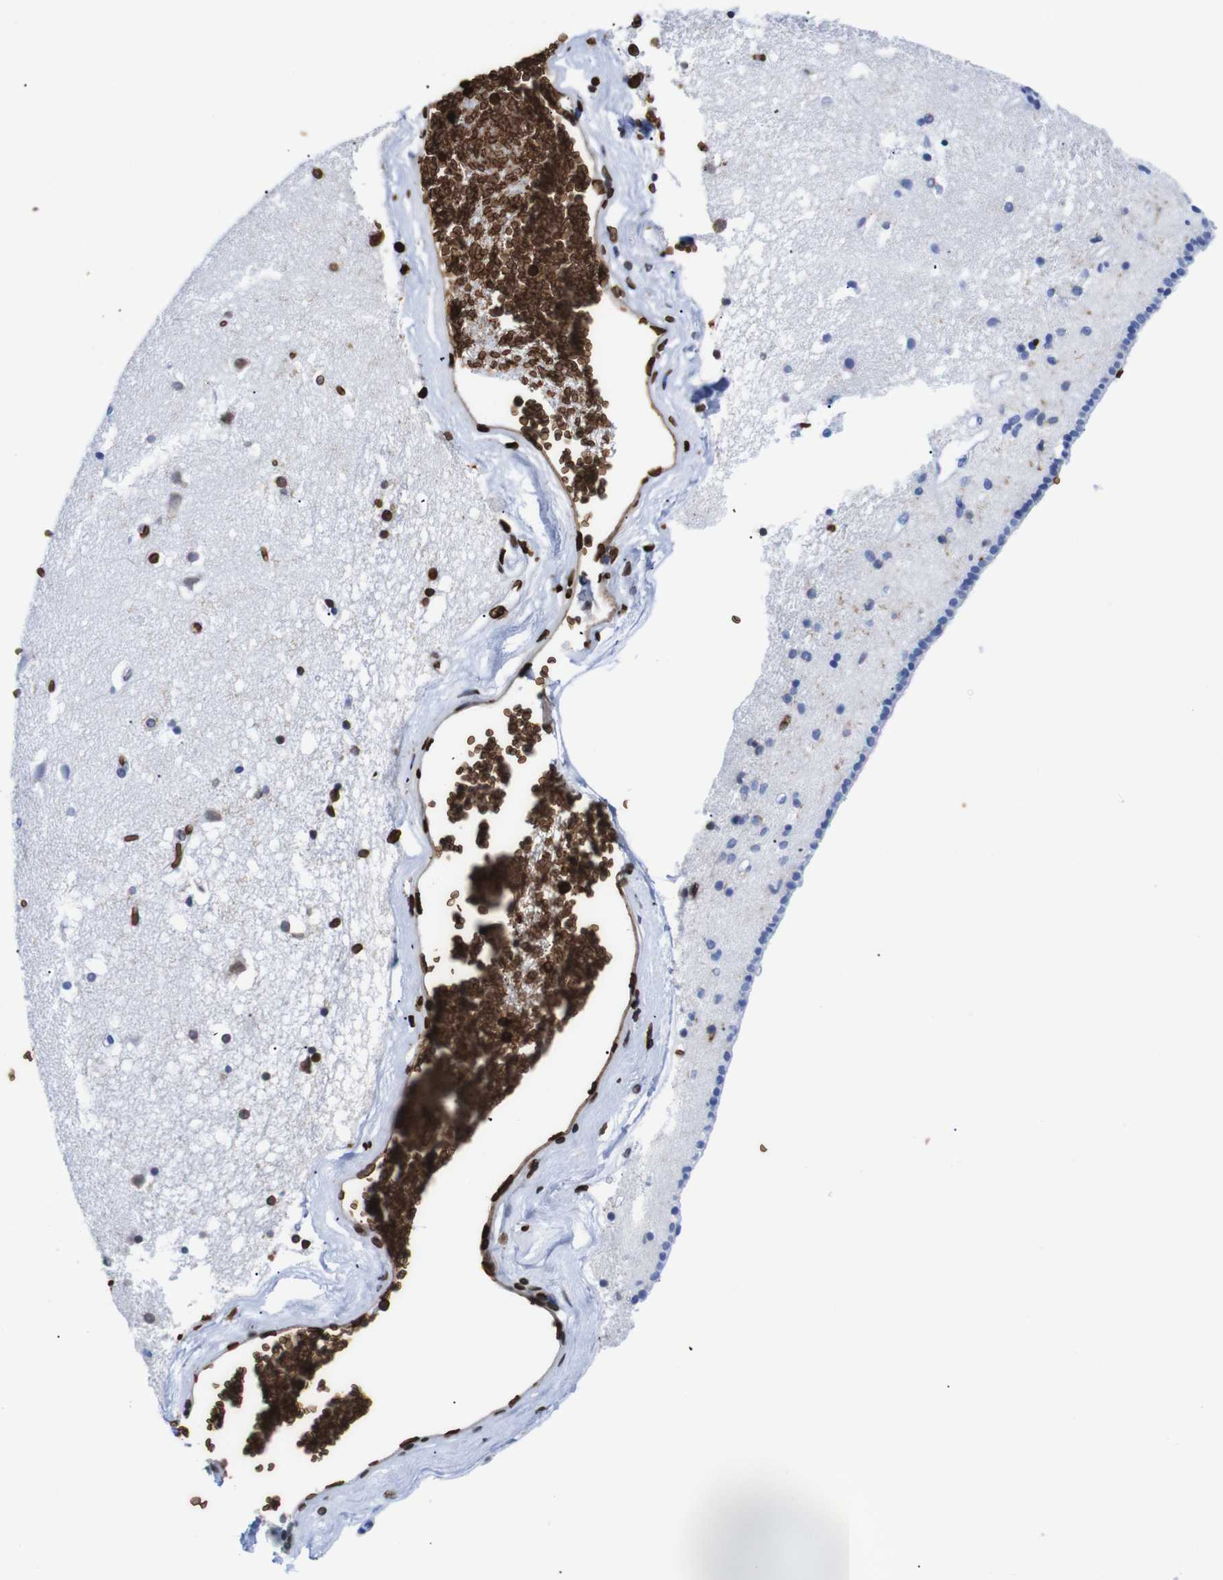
{"staining": {"intensity": "negative", "quantity": "none", "location": "none"}, "tissue": "caudate", "cell_type": "Glial cells", "image_type": "normal", "snomed": [{"axis": "morphology", "description": "Normal tissue, NOS"}, {"axis": "topography", "description": "Lateral ventricle wall"}], "caption": "Micrograph shows no significant protein staining in glial cells of normal caudate. (DAB immunohistochemistry (IHC) with hematoxylin counter stain).", "gene": "S1PR2", "patient": {"sex": "male", "age": 45}}